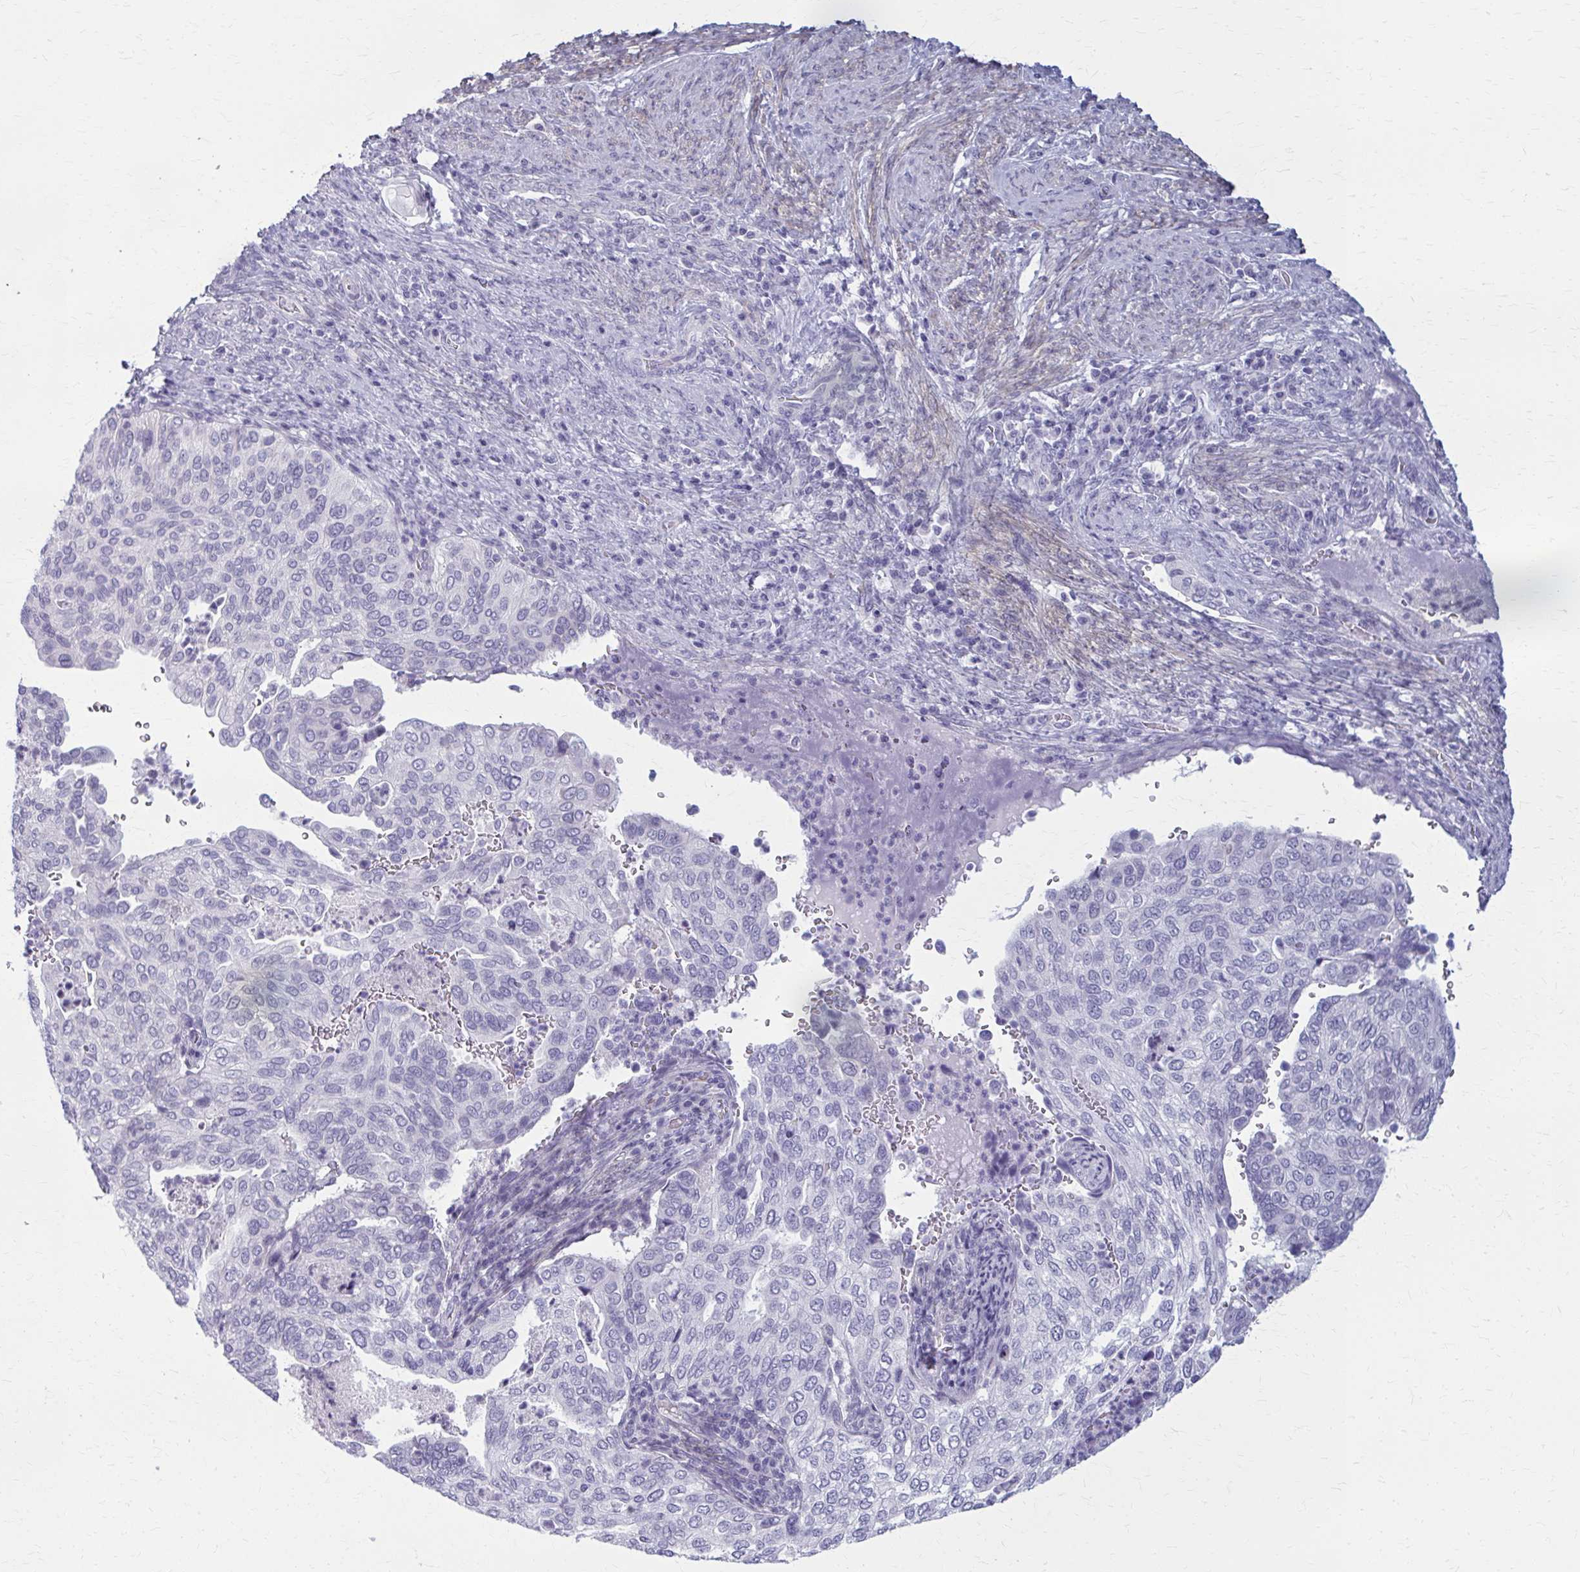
{"staining": {"intensity": "negative", "quantity": "none", "location": "none"}, "tissue": "cervical cancer", "cell_type": "Tumor cells", "image_type": "cancer", "snomed": [{"axis": "morphology", "description": "Squamous cell carcinoma, NOS"}, {"axis": "topography", "description": "Cervix"}], "caption": "An image of human cervical cancer (squamous cell carcinoma) is negative for staining in tumor cells.", "gene": "CASQ2", "patient": {"sex": "female", "age": 38}}